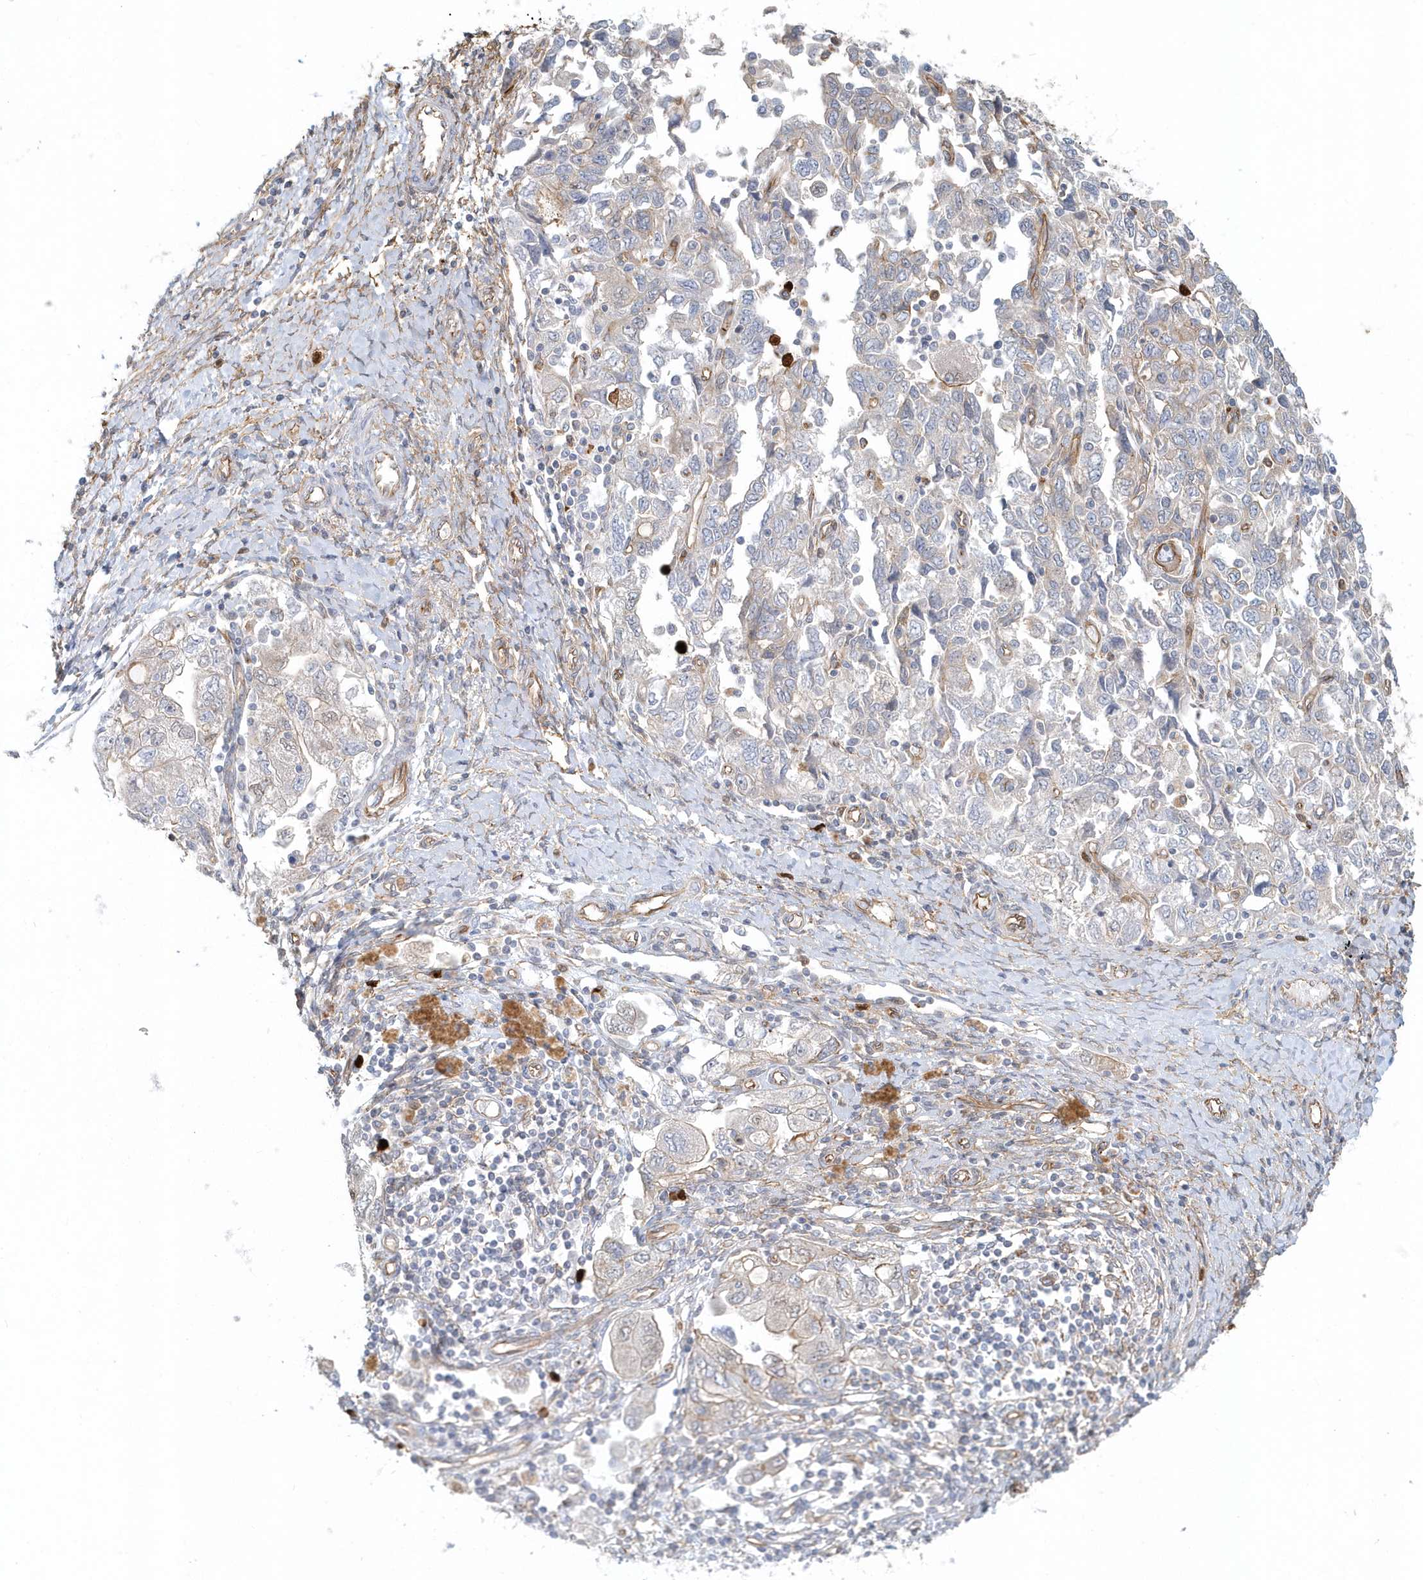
{"staining": {"intensity": "negative", "quantity": "none", "location": "none"}, "tissue": "ovarian cancer", "cell_type": "Tumor cells", "image_type": "cancer", "snomed": [{"axis": "morphology", "description": "Carcinoma, NOS"}, {"axis": "morphology", "description": "Cystadenocarcinoma, serous, NOS"}, {"axis": "topography", "description": "Ovary"}], "caption": "The histopathology image reveals no significant expression in tumor cells of ovarian cancer (carcinoma). Nuclei are stained in blue.", "gene": "DNAH1", "patient": {"sex": "female", "age": 69}}